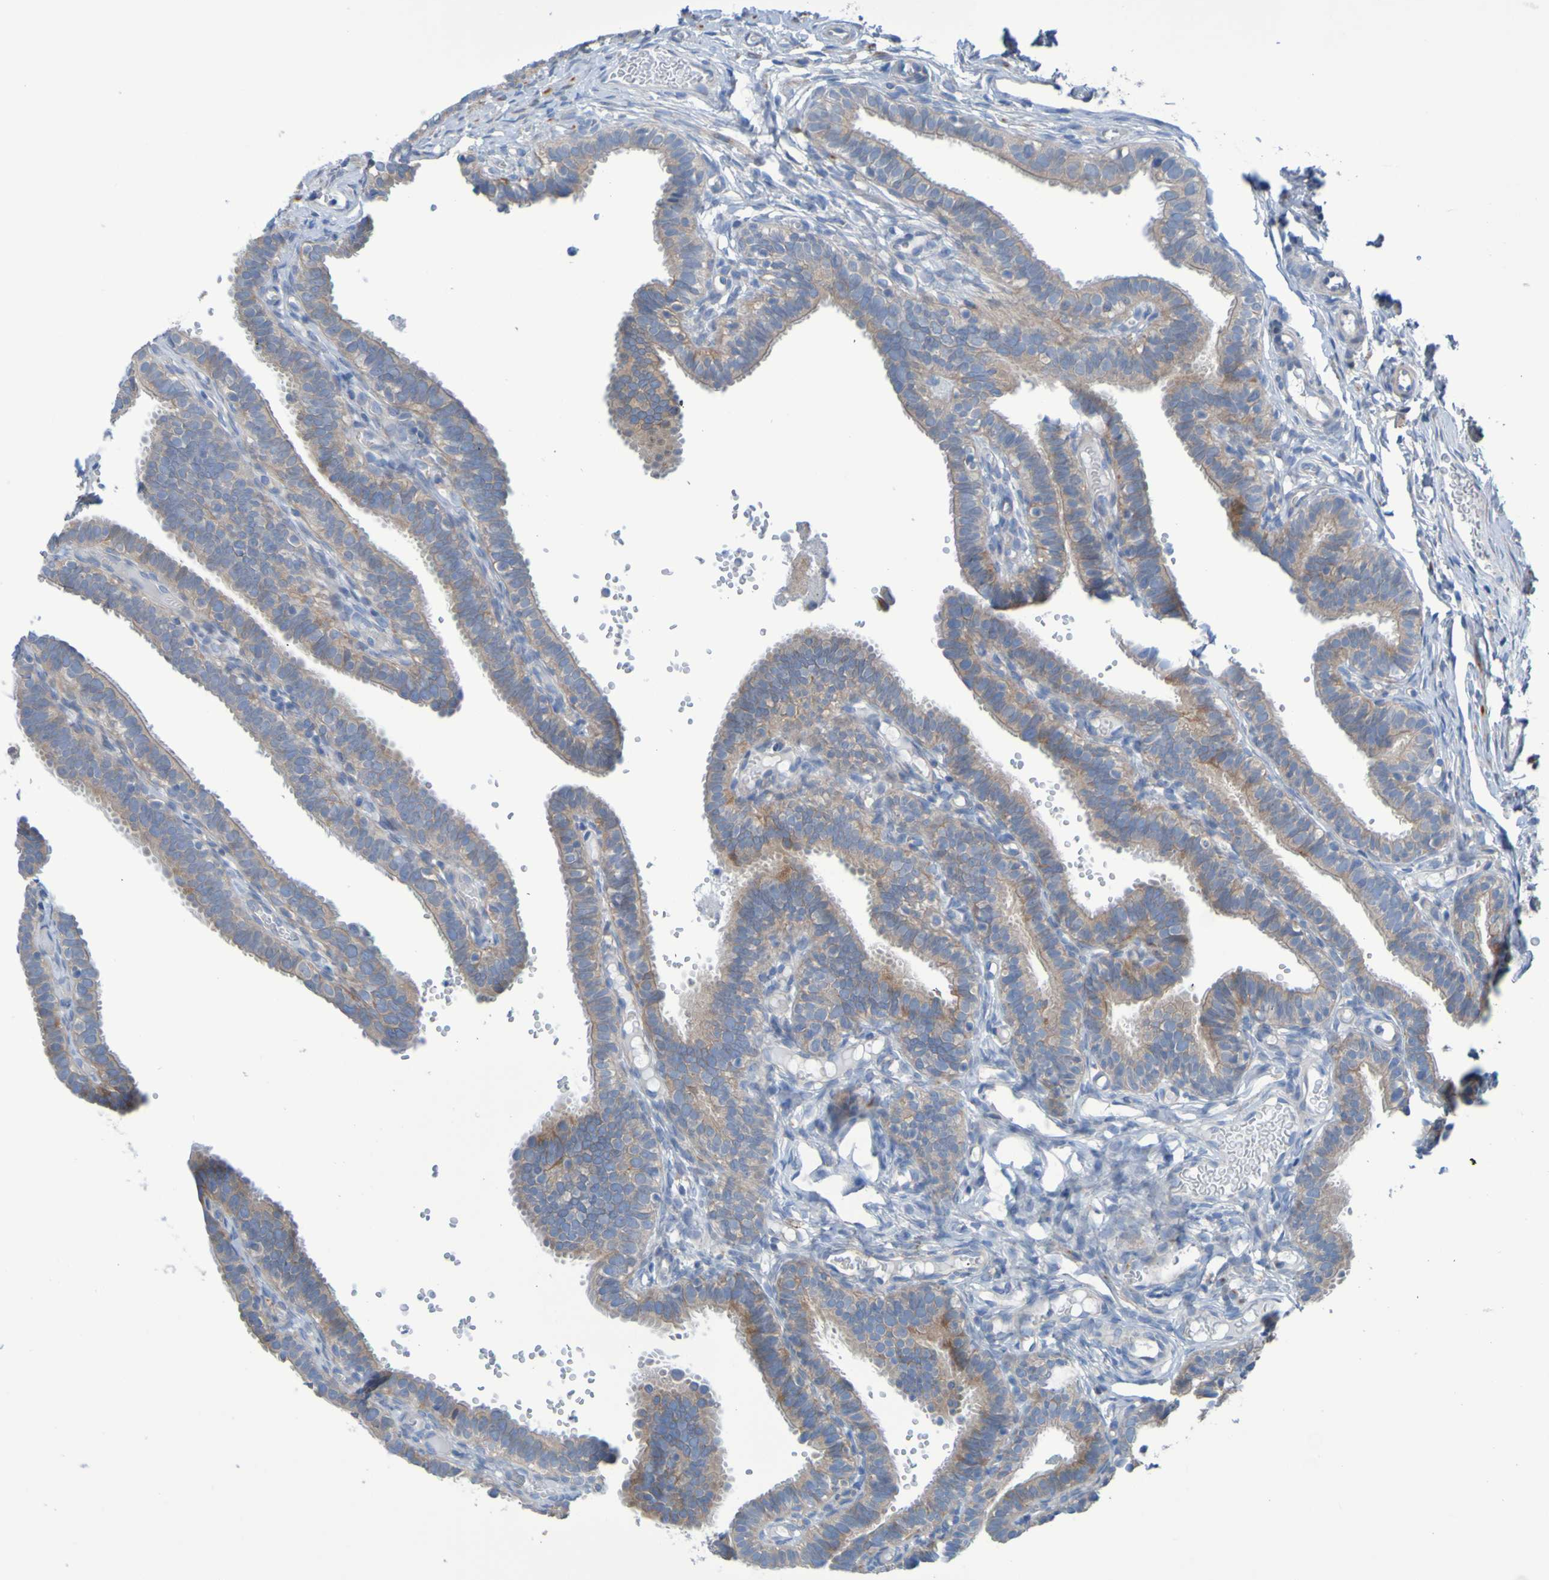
{"staining": {"intensity": "weak", "quantity": "25%-75%", "location": "cytoplasmic/membranous"}, "tissue": "fallopian tube", "cell_type": "Glandular cells", "image_type": "normal", "snomed": [{"axis": "morphology", "description": "Normal tissue, NOS"}, {"axis": "topography", "description": "Fallopian tube"}, {"axis": "topography", "description": "Placenta"}], "caption": "Weak cytoplasmic/membranous positivity is seen in about 25%-75% of glandular cells in normal fallopian tube.", "gene": "NPRL3", "patient": {"sex": "female", "age": 34}}